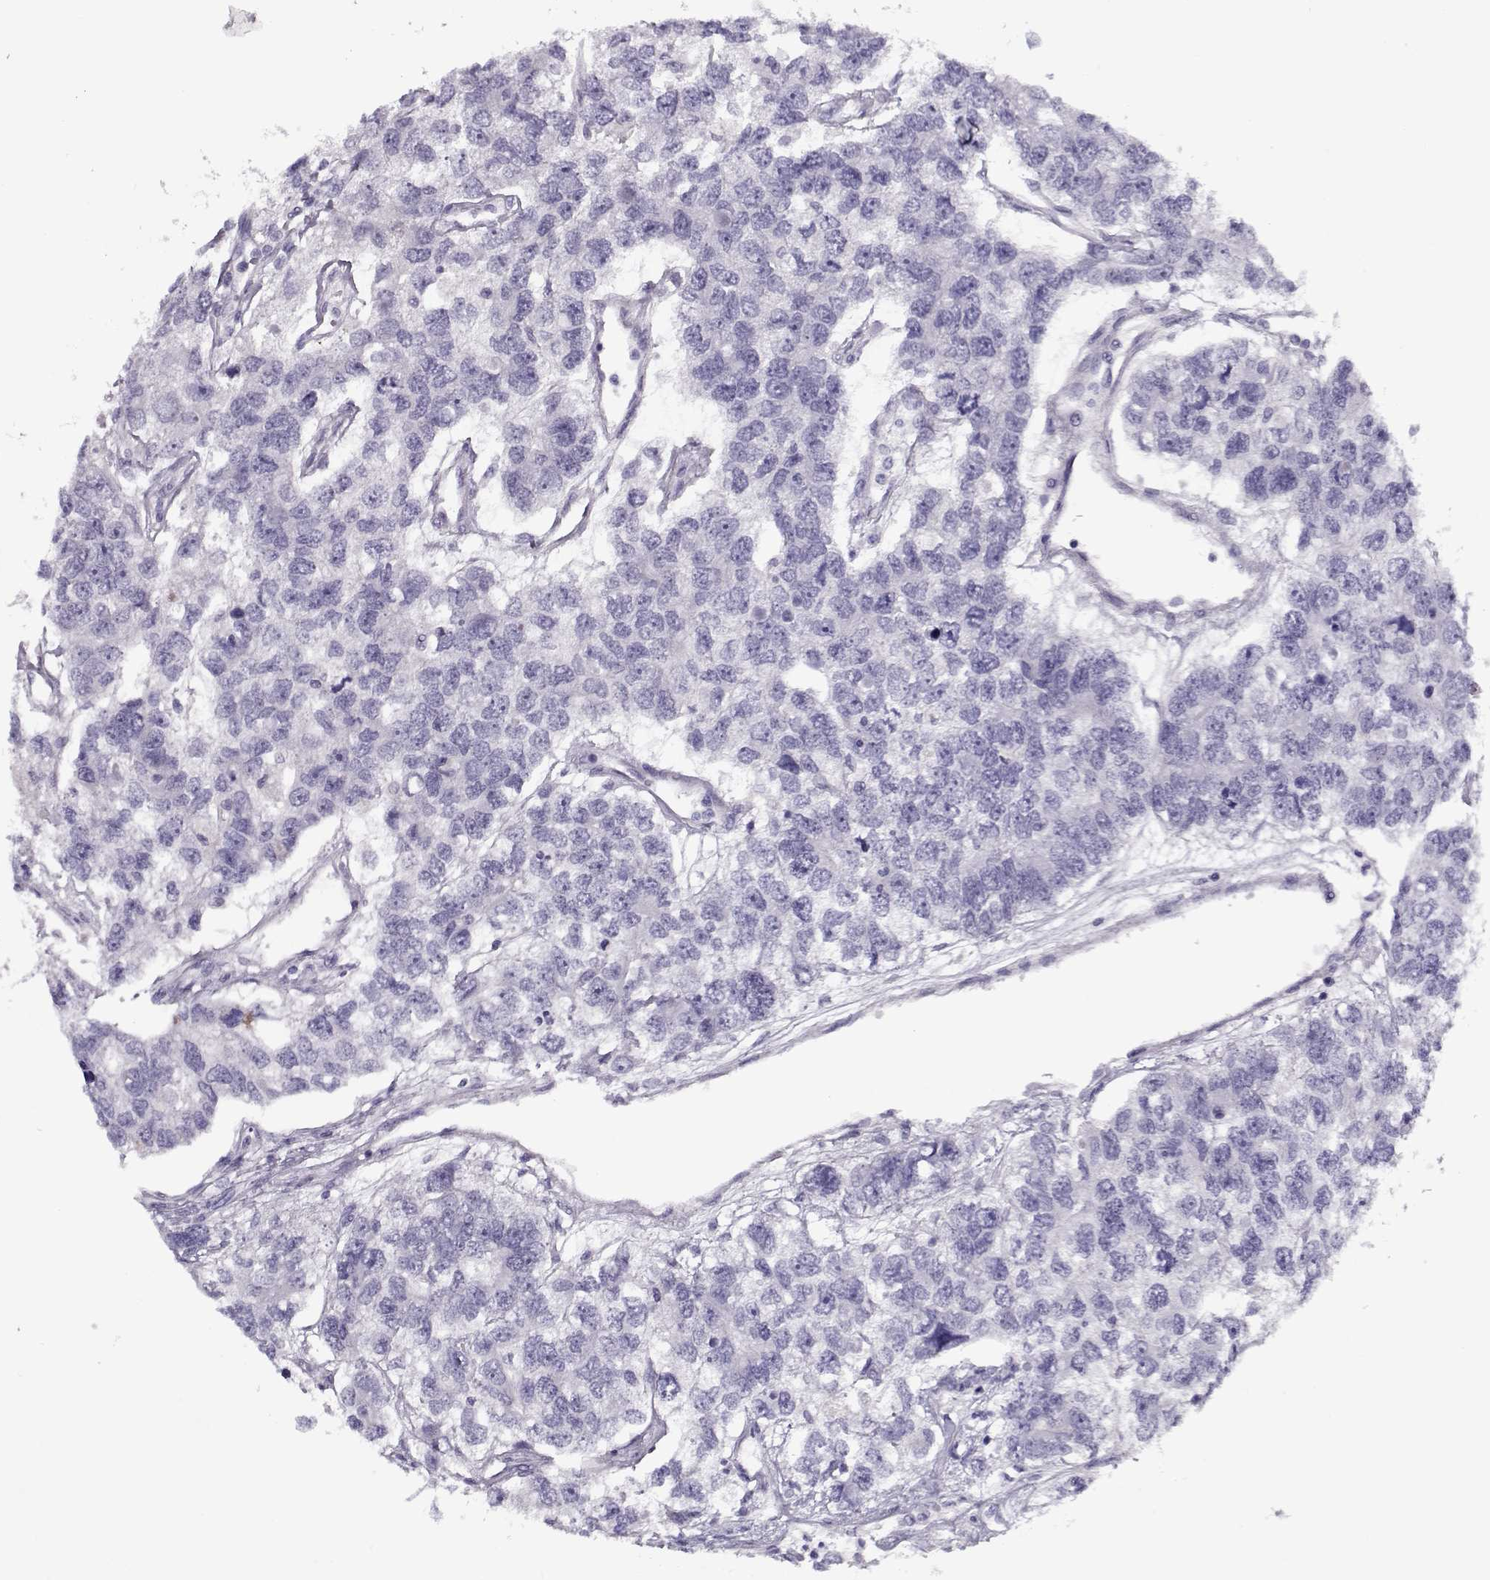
{"staining": {"intensity": "moderate", "quantity": "<25%", "location": "cytoplasmic/membranous"}, "tissue": "testis cancer", "cell_type": "Tumor cells", "image_type": "cancer", "snomed": [{"axis": "morphology", "description": "Seminoma, NOS"}, {"axis": "topography", "description": "Testis"}], "caption": "A high-resolution micrograph shows IHC staining of testis cancer (seminoma), which reveals moderate cytoplasmic/membranous expression in approximately <25% of tumor cells. (DAB IHC with brightfield microscopy, high magnification).", "gene": "GAGE2A", "patient": {"sex": "male", "age": 52}}